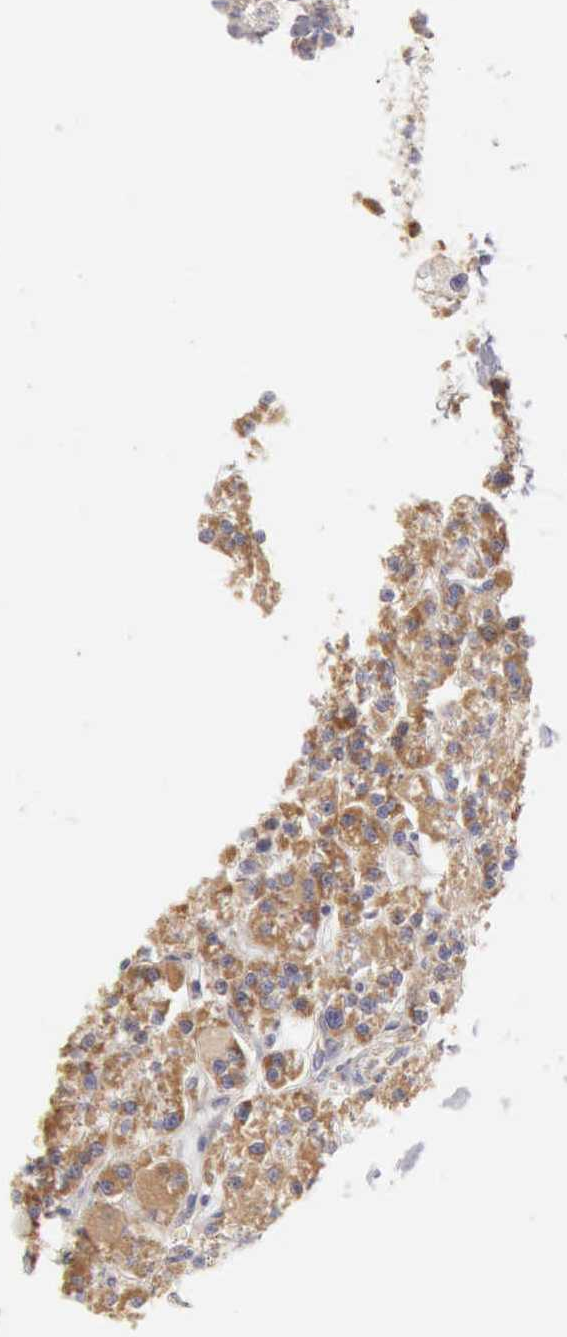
{"staining": {"intensity": "weak", "quantity": "25%-75%", "location": "cytoplasmic/membranous"}, "tissue": "parathyroid gland", "cell_type": "Glandular cells", "image_type": "normal", "snomed": [{"axis": "morphology", "description": "Normal tissue, NOS"}, {"axis": "topography", "description": "Parathyroid gland"}], "caption": "Brown immunohistochemical staining in benign human parathyroid gland reveals weak cytoplasmic/membranous staining in about 25%-75% of glandular cells. The staining was performed using DAB (3,3'-diaminobenzidine) to visualize the protein expression in brown, while the nuclei were stained in blue with hematoxylin (Magnification: 20x).", "gene": "ARHGAP4", "patient": {"sex": "female", "age": 58}}